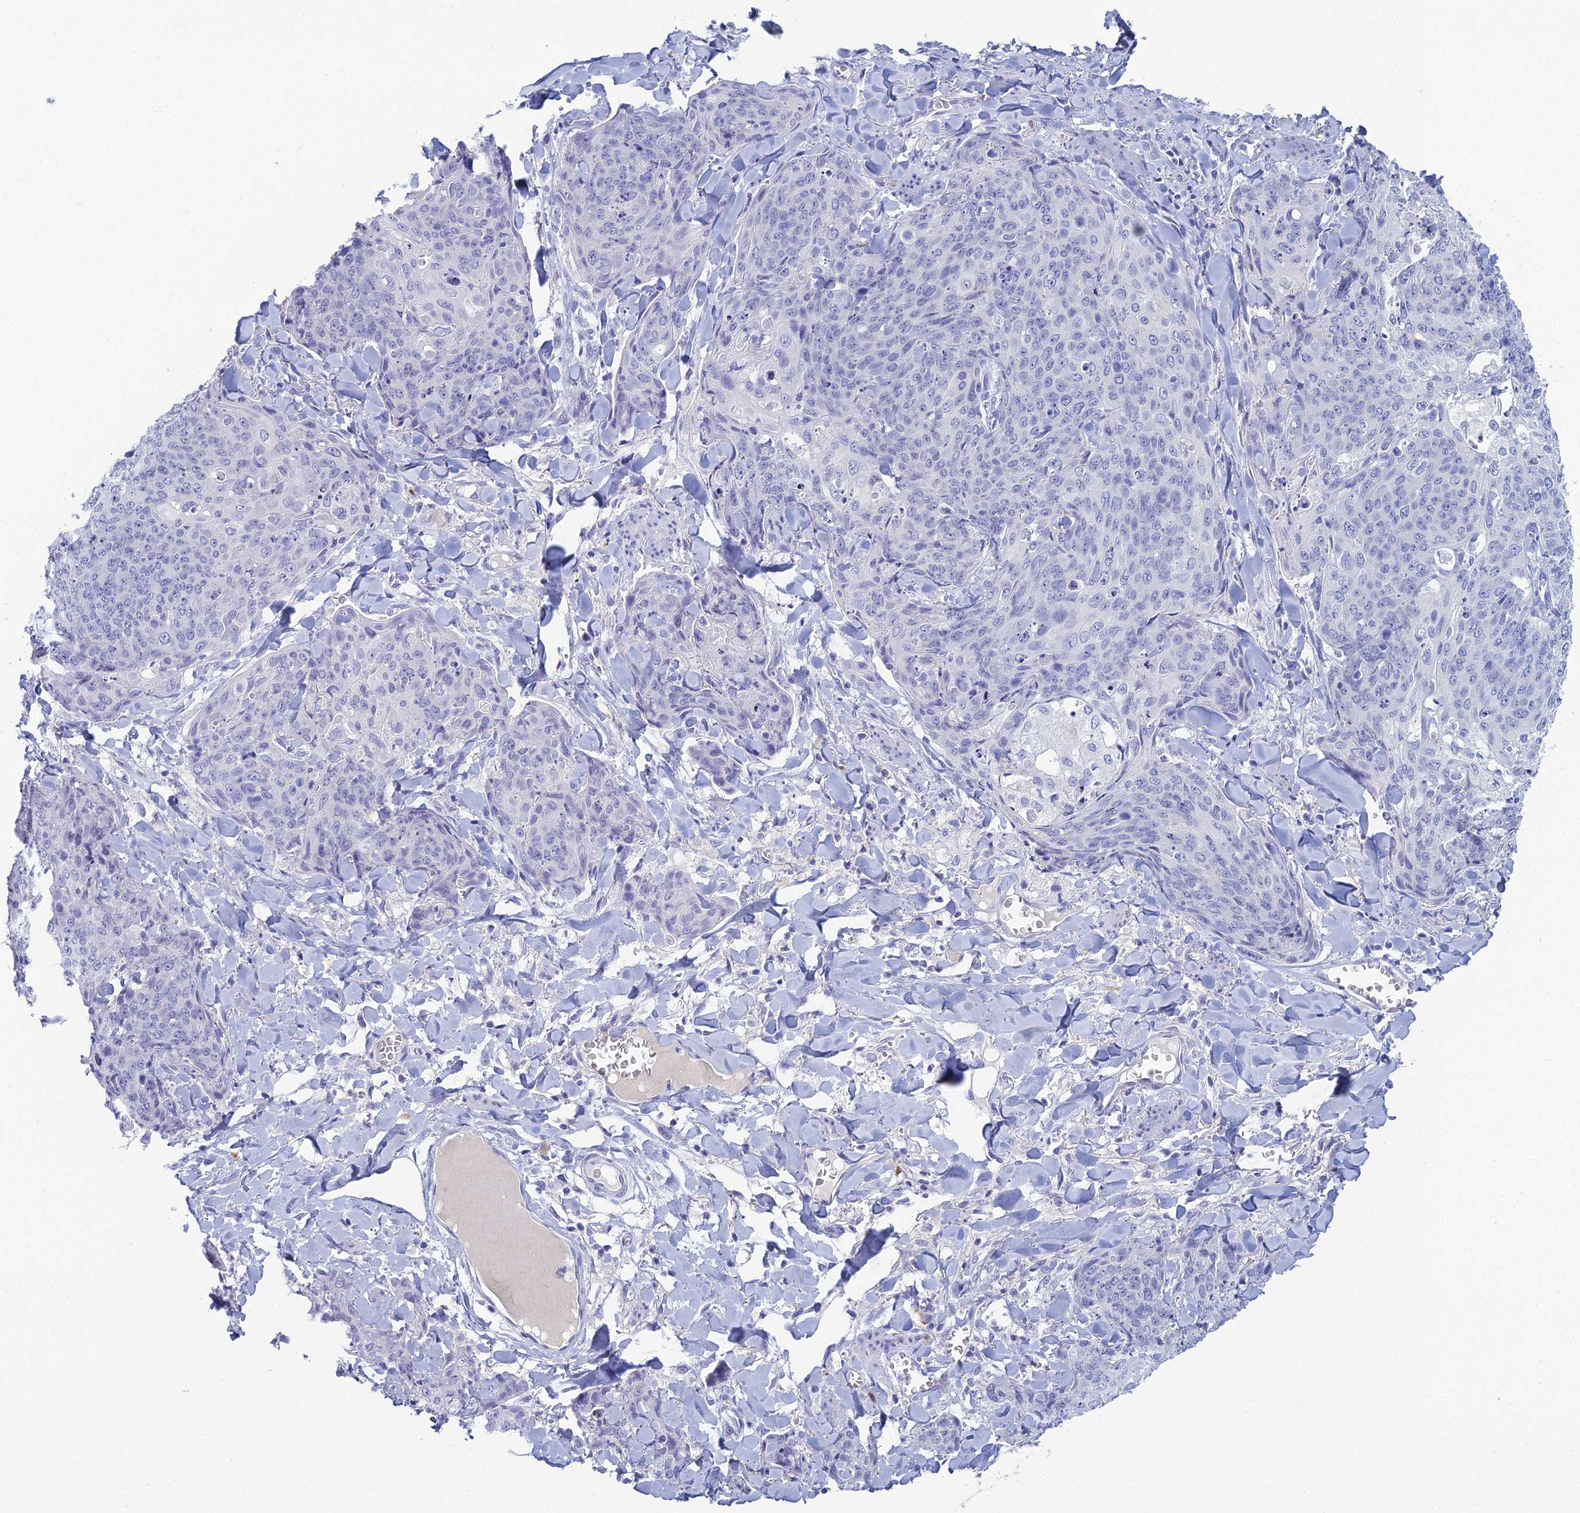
{"staining": {"intensity": "negative", "quantity": "none", "location": "none"}, "tissue": "skin cancer", "cell_type": "Tumor cells", "image_type": "cancer", "snomed": [{"axis": "morphology", "description": "Squamous cell carcinoma, NOS"}, {"axis": "topography", "description": "Skin"}, {"axis": "topography", "description": "Vulva"}], "caption": "Human skin cancer stained for a protein using IHC displays no positivity in tumor cells.", "gene": "MUC13", "patient": {"sex": "female", "age": 85}}